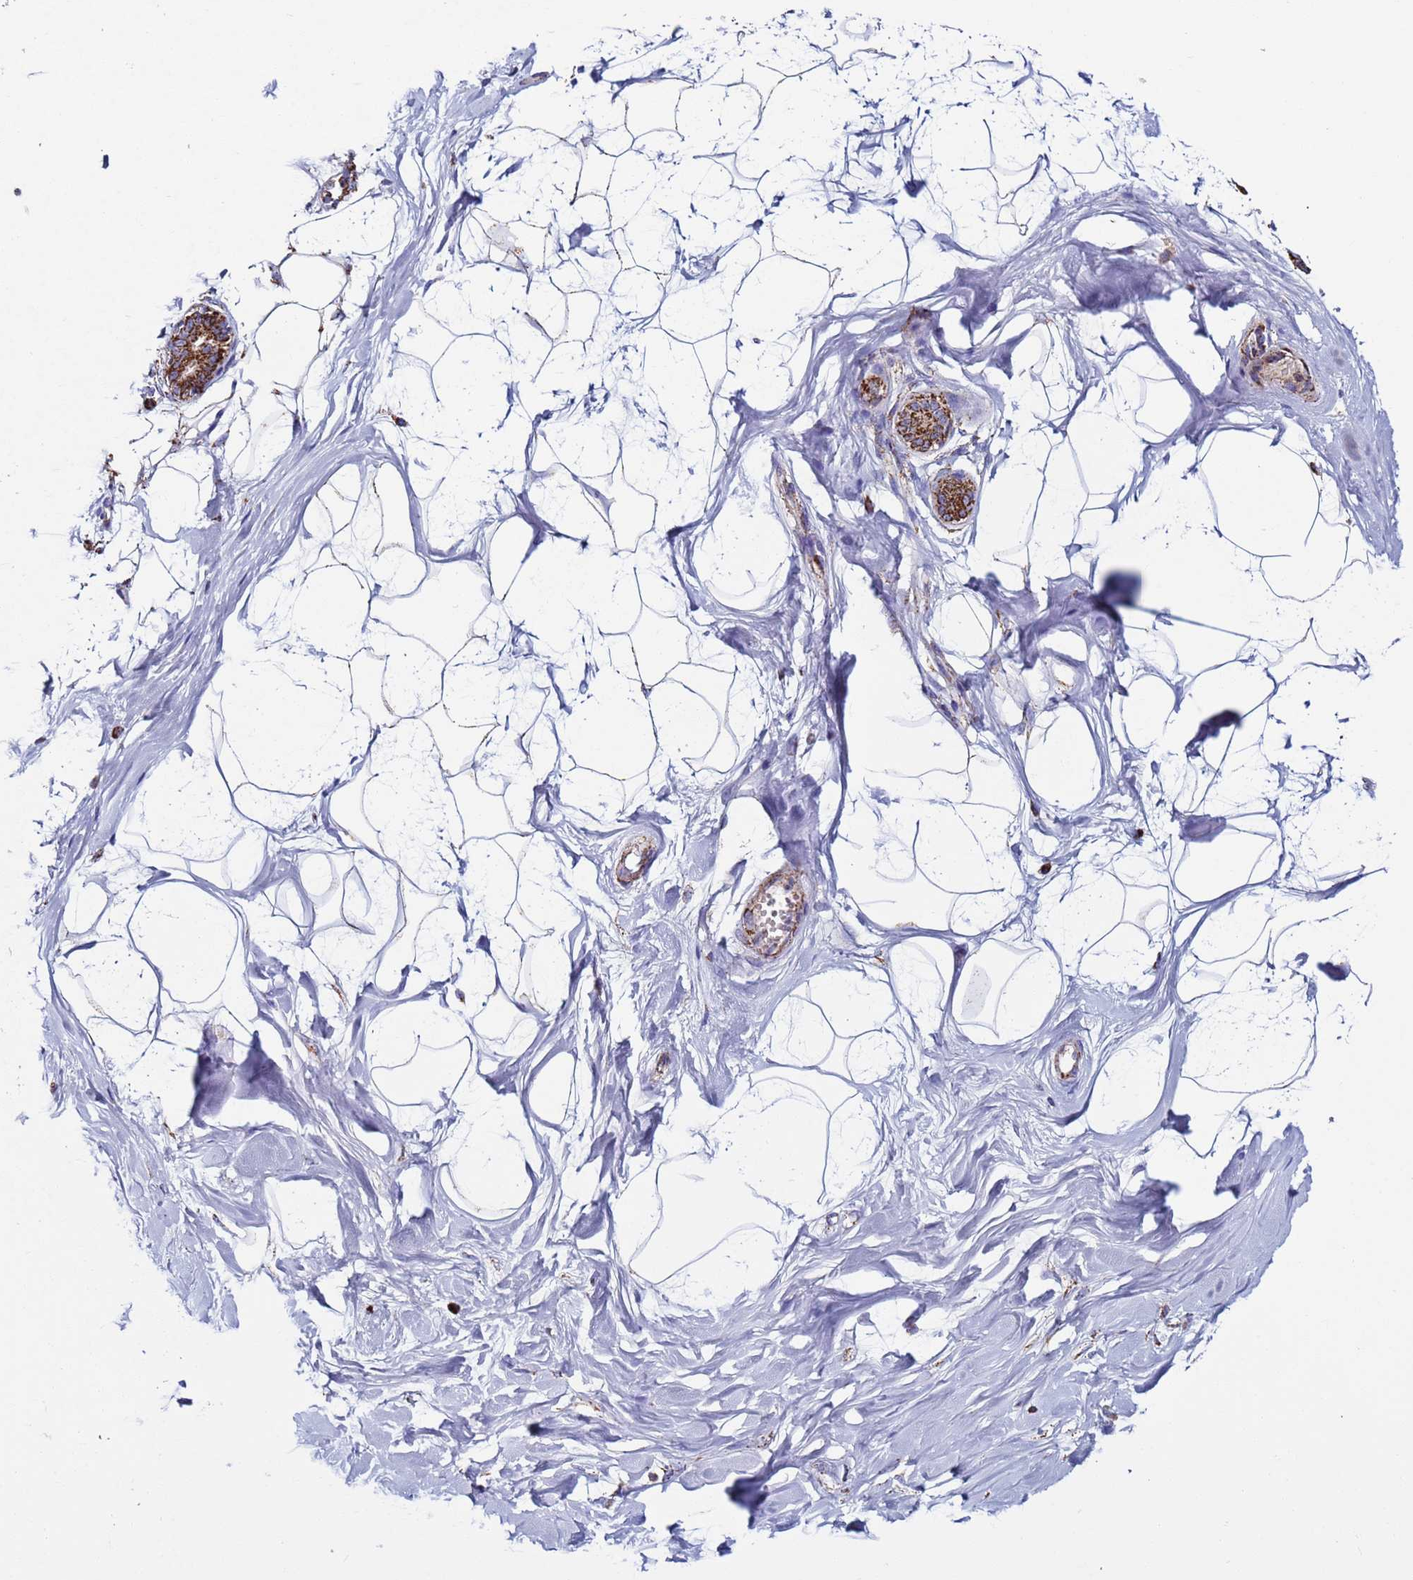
{"staining": {"intensity": "negative", "quantity": "none", "location": "none"}, "tissue": "breast", "cell_type": "Adipocytes", "image_type": "normal", "snomed": [{"axis": "morphology", "description": "Normal tissue, NOS"}, {"axis": "topography", "description": "Breast"}], "caption": "Immunohistochemistry photomicrograph of benign breast: breast stained with DAB (3,3'-diaminobenzidine) displays no significant protein expression in adipocytes. (DAB immunohistochemistry, high magnification).", "gene": "ZBTB39", "patient": {"sex": "female", "age": 45}}